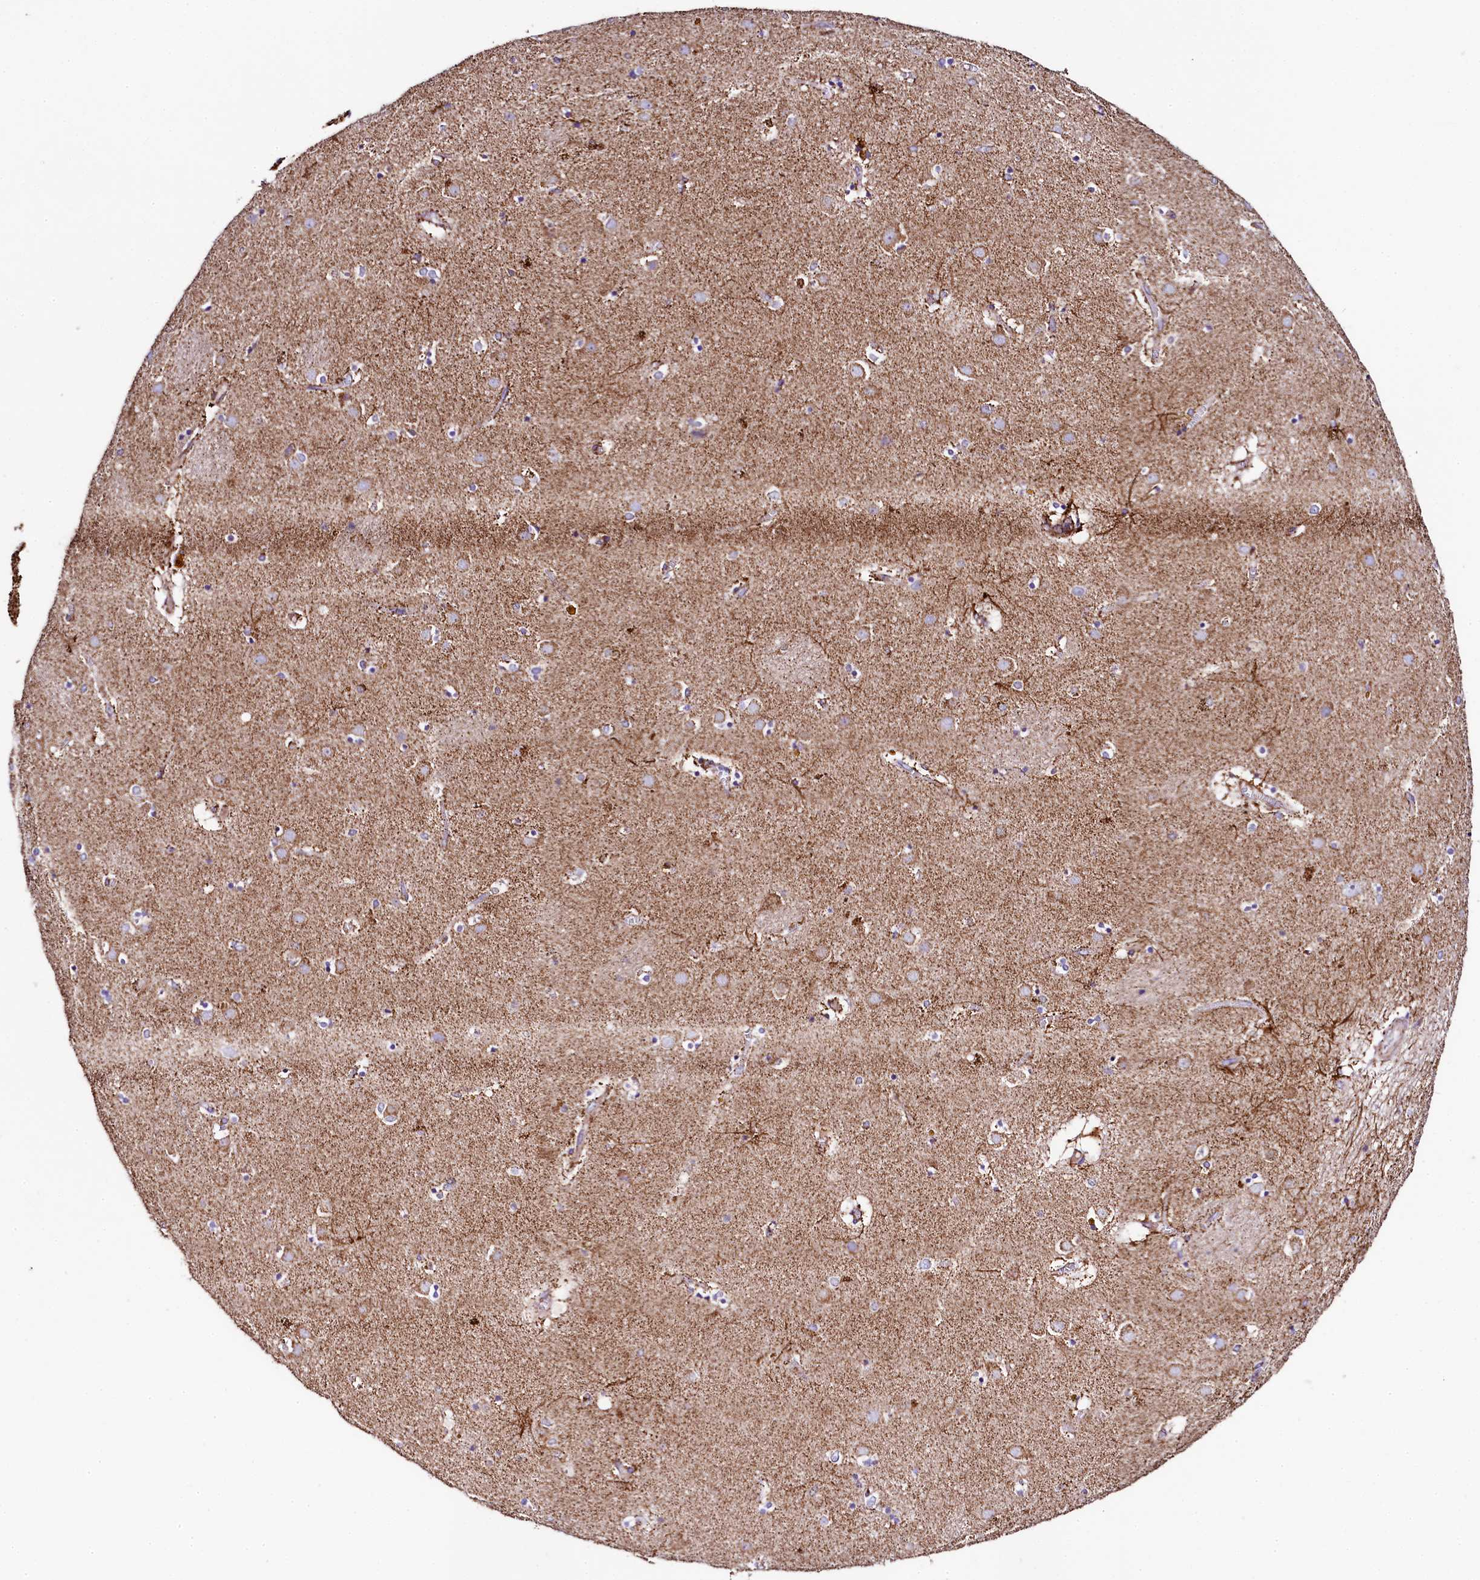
{"staining": {"intensity": "moderate", "quantity": "<25%", "location": "cytoplasmic/membranous"}, "tissue": "caudate", "cell_type": "Glial cells", "image_type": "normal", "snomed": [{"axis": "morphology", "description": "Normal tissue, NOS"}, {"axis": "topography", "description": "Lateral ventricle wall"}], "caption": "This micrograph exhibits IHC staining of benign human caudate, with low moderate cytoplasmic/membranous expression in about <25% of glial cells.", "gene": "CLYBL", "patient": {"sex": "male", "age": 70}}